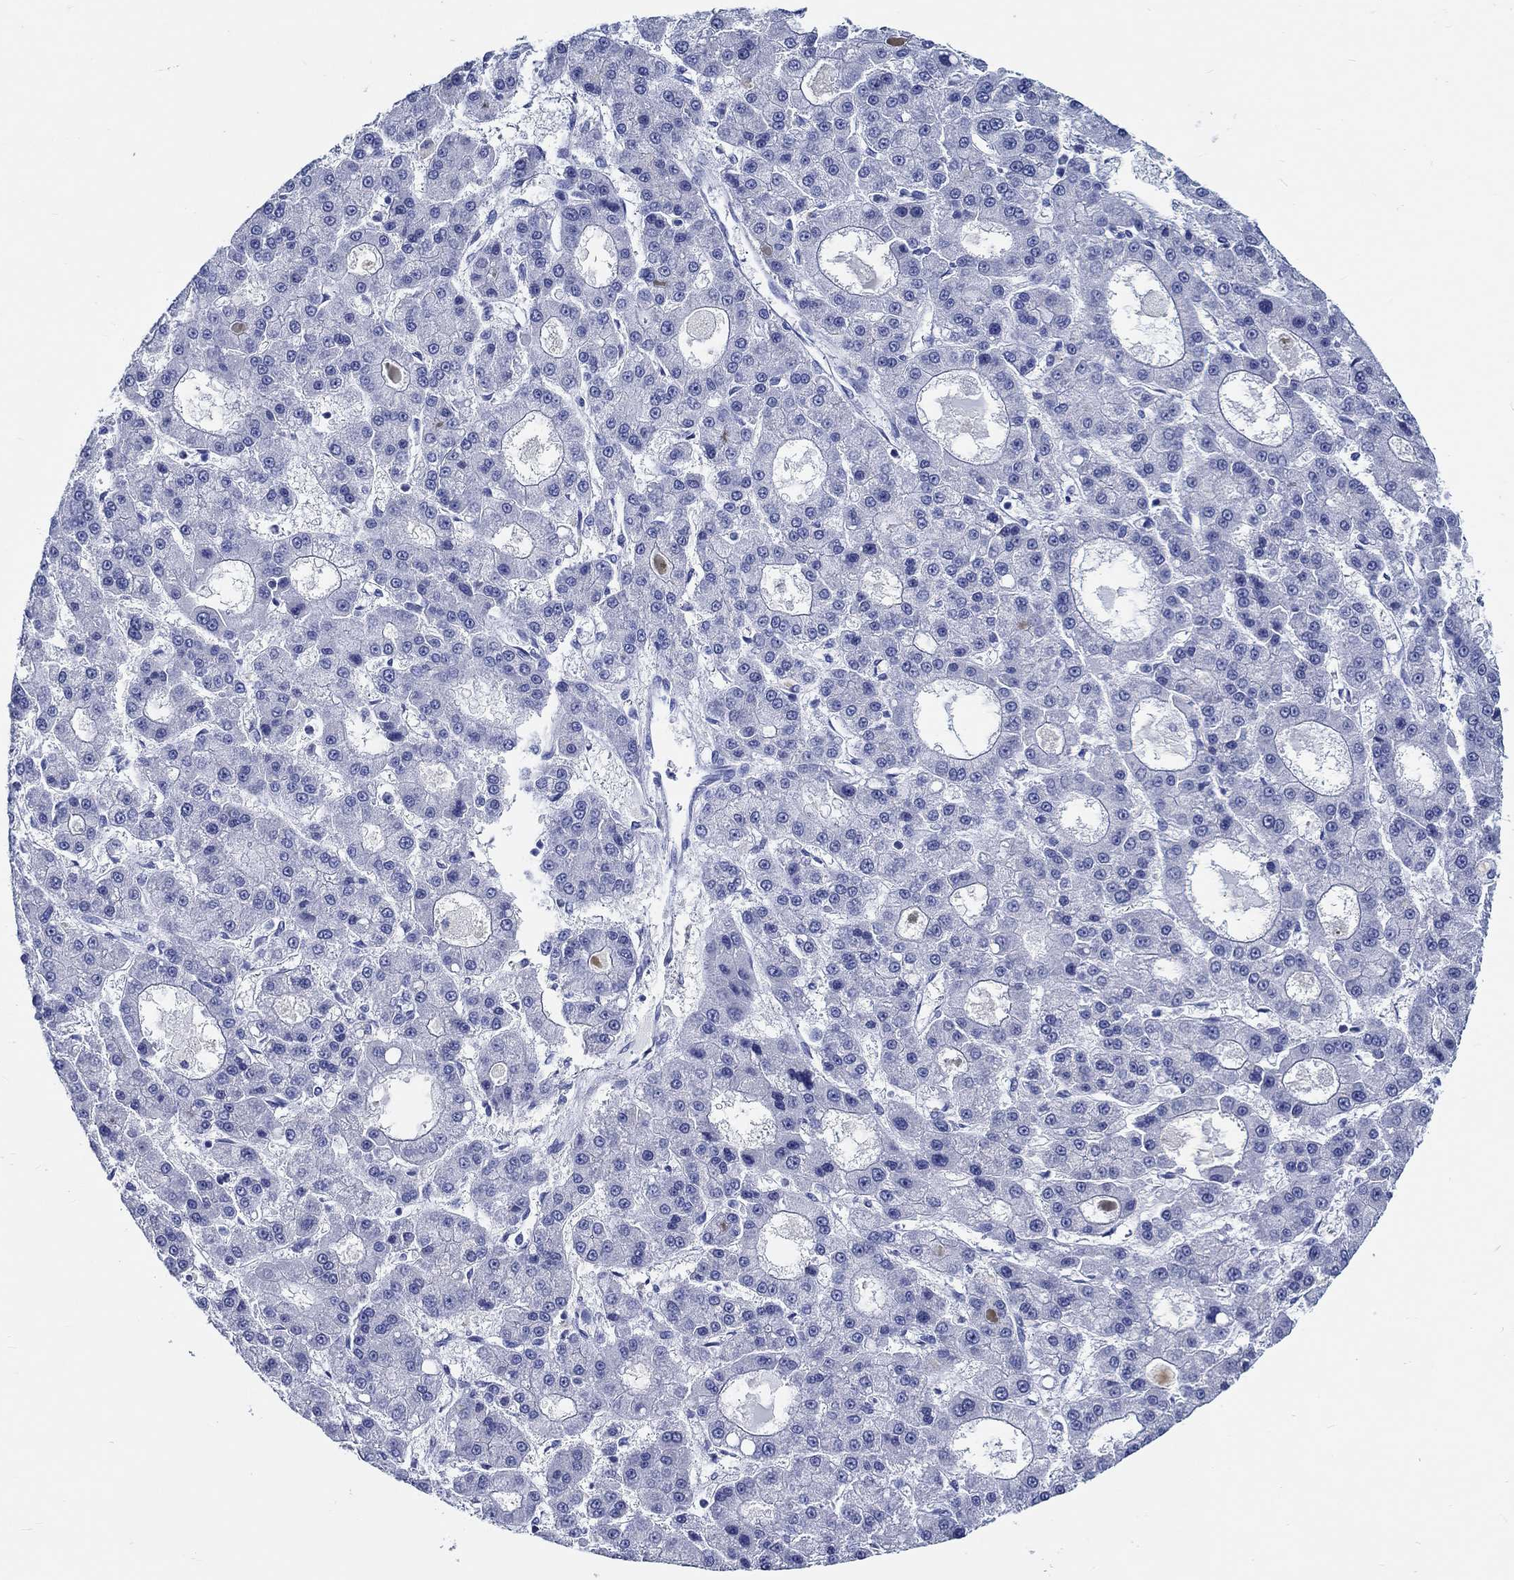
{"staining": {"intensity": "negative", "quantity": "none", "location": "none"}, "tissue": "liver cancer", "cell_type": "Tumor cells", "image_type": "cancer", "snomed": [{"axis": "morphology", "description": "Carcinoma, Hepatocellular, NOS"}, {"axis": "topography", "description": "Liver"}], "caption": "Immunohistochemistry histopathology image of hepatocellular carcinoma (liver) stained for a protein (brown), which reveals no staining in tumor cells. (Stains: DAB IHC with hematoxylin counter stain, Microscopy: brightfield microscopy at high magnification).", "gene": "RD3L", "patient": {"sex": "male", "age": 70}}